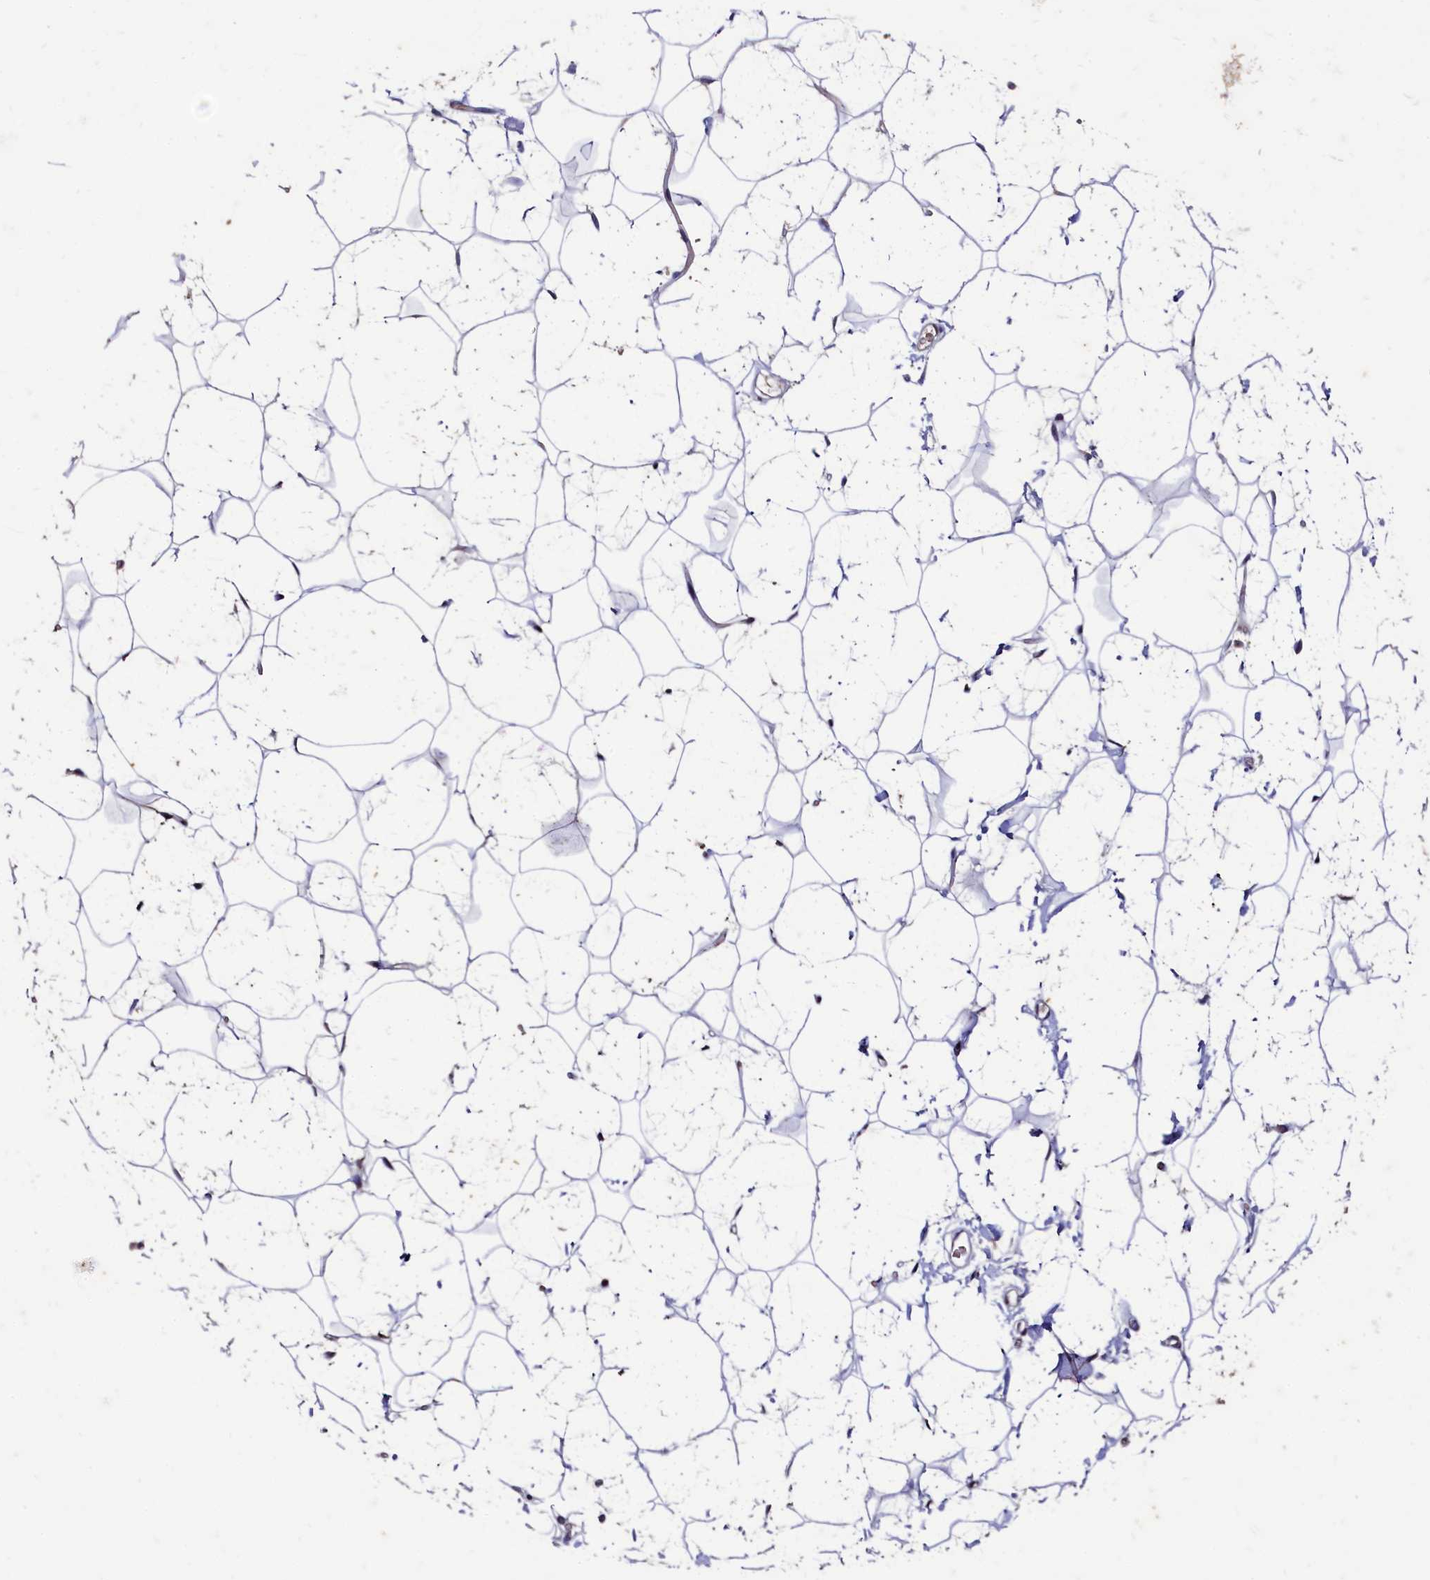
{"staining": {"intensity": "negative", "quantity": "none", "location": "none"}, "tissue": "adipose tissue", "cell_type": "Adipocytes", "image_type": "normal", "snomed": [{"axis": "morphology", "description": "Normal tissue, NOS"}, {"axis": "topography", "description": "Breast"}], "caption": "The immunohistochemistry histopathology image has no significant positivity in adipocytes of adipose tissue. (Brightfield microscopy of DAB immunohistochemistry (IHC) at high magnification).", "gene": "CSTPP1", "patient": {"sex": "female", "age": 26}}